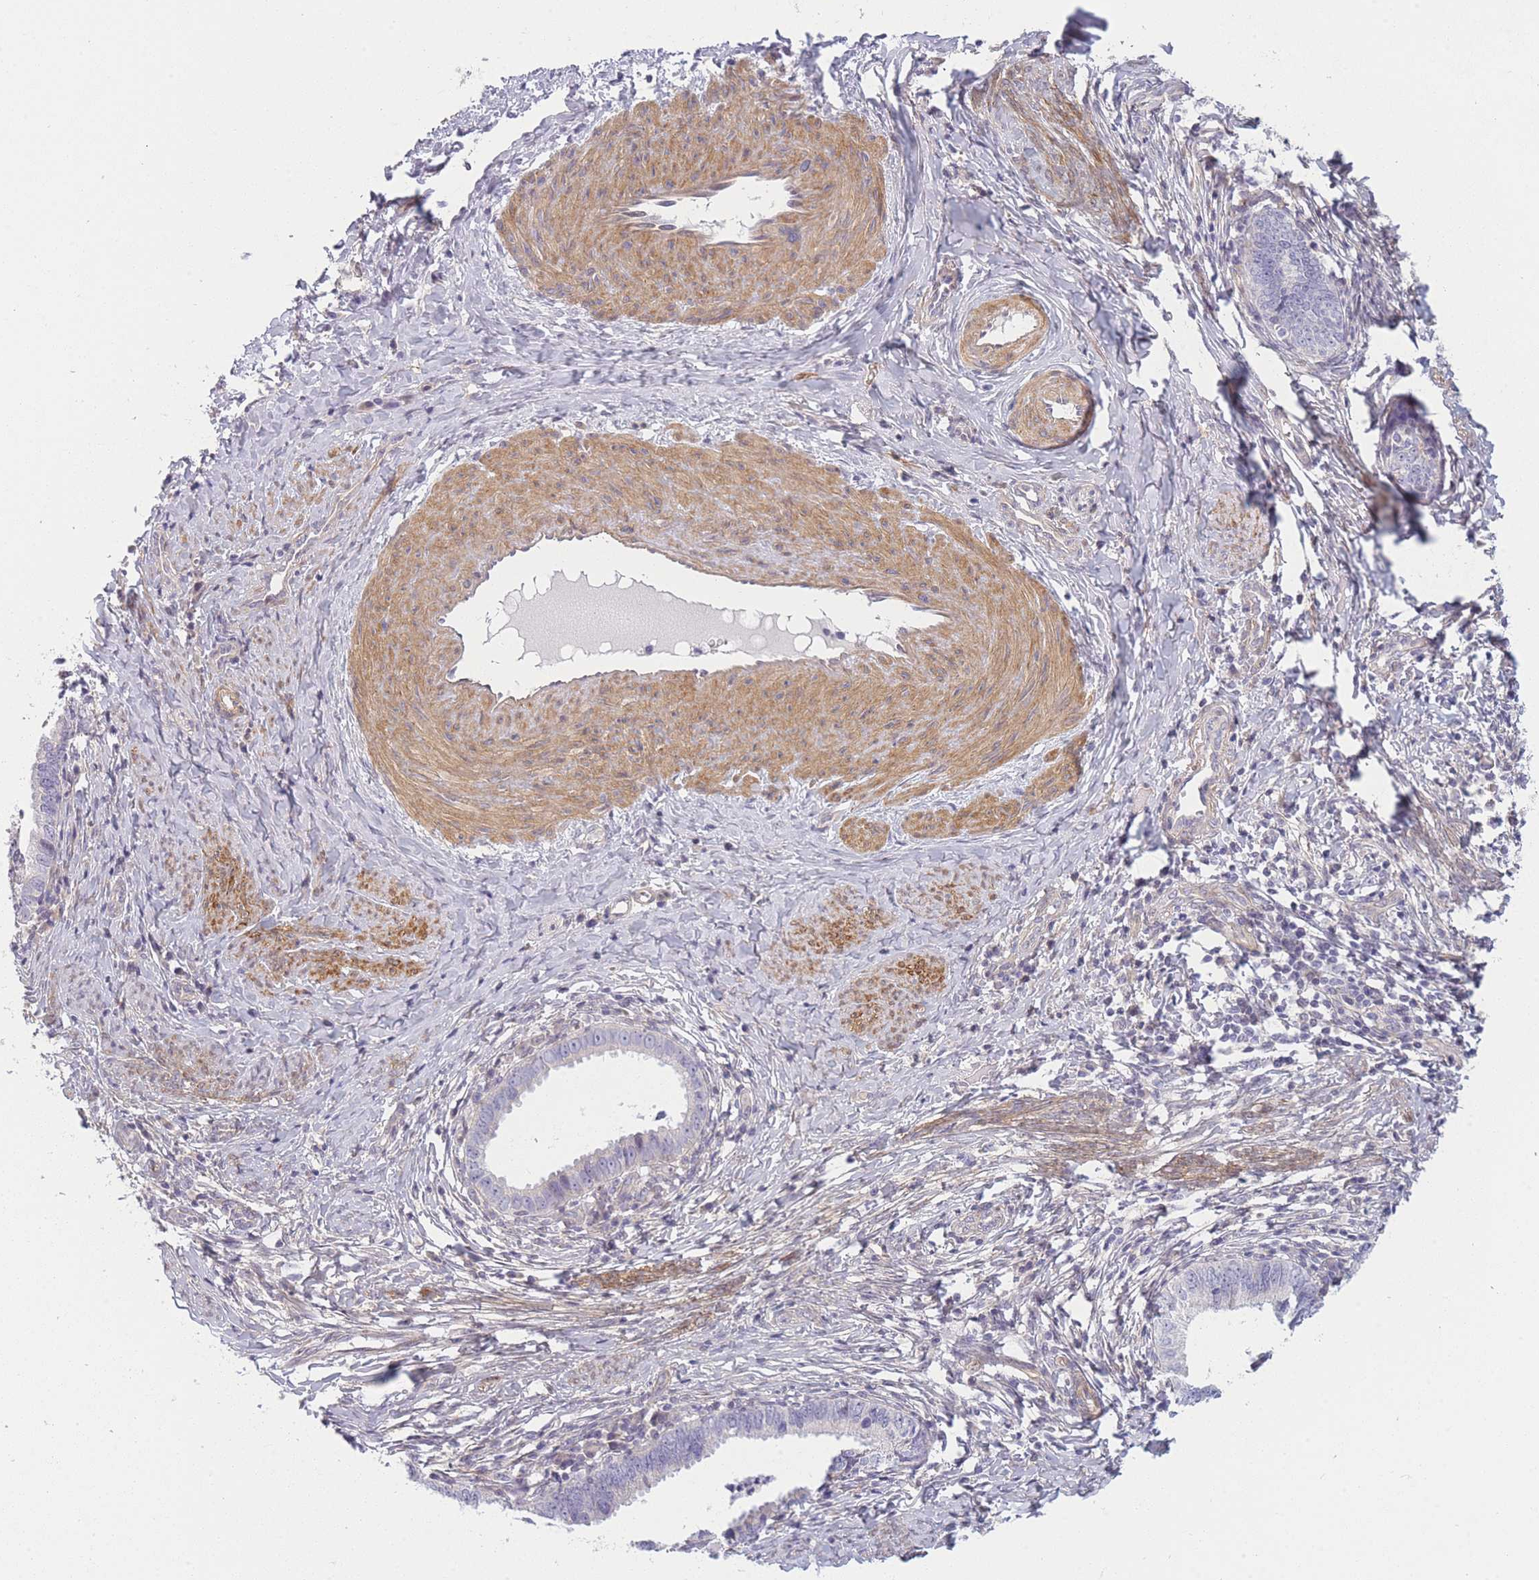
{"staining": {"intensity": "negative", "quantity": "none", "location": "none"}, "tissue": "cervical cancer", "cell_type": "Tumor cells", "image_type": "cancer", "snomed": [{"axis": "morphology", "description": "Adenocarcinoma, NOS"}, {"axis": "topography", "description": "Cervix"}], "caption": "Immunohistochemical staining of human cervical cancer shows no significant expression in tumor cells.", "gene": "SLC7A6", "patient": {"sex": "female", "age": 36}}